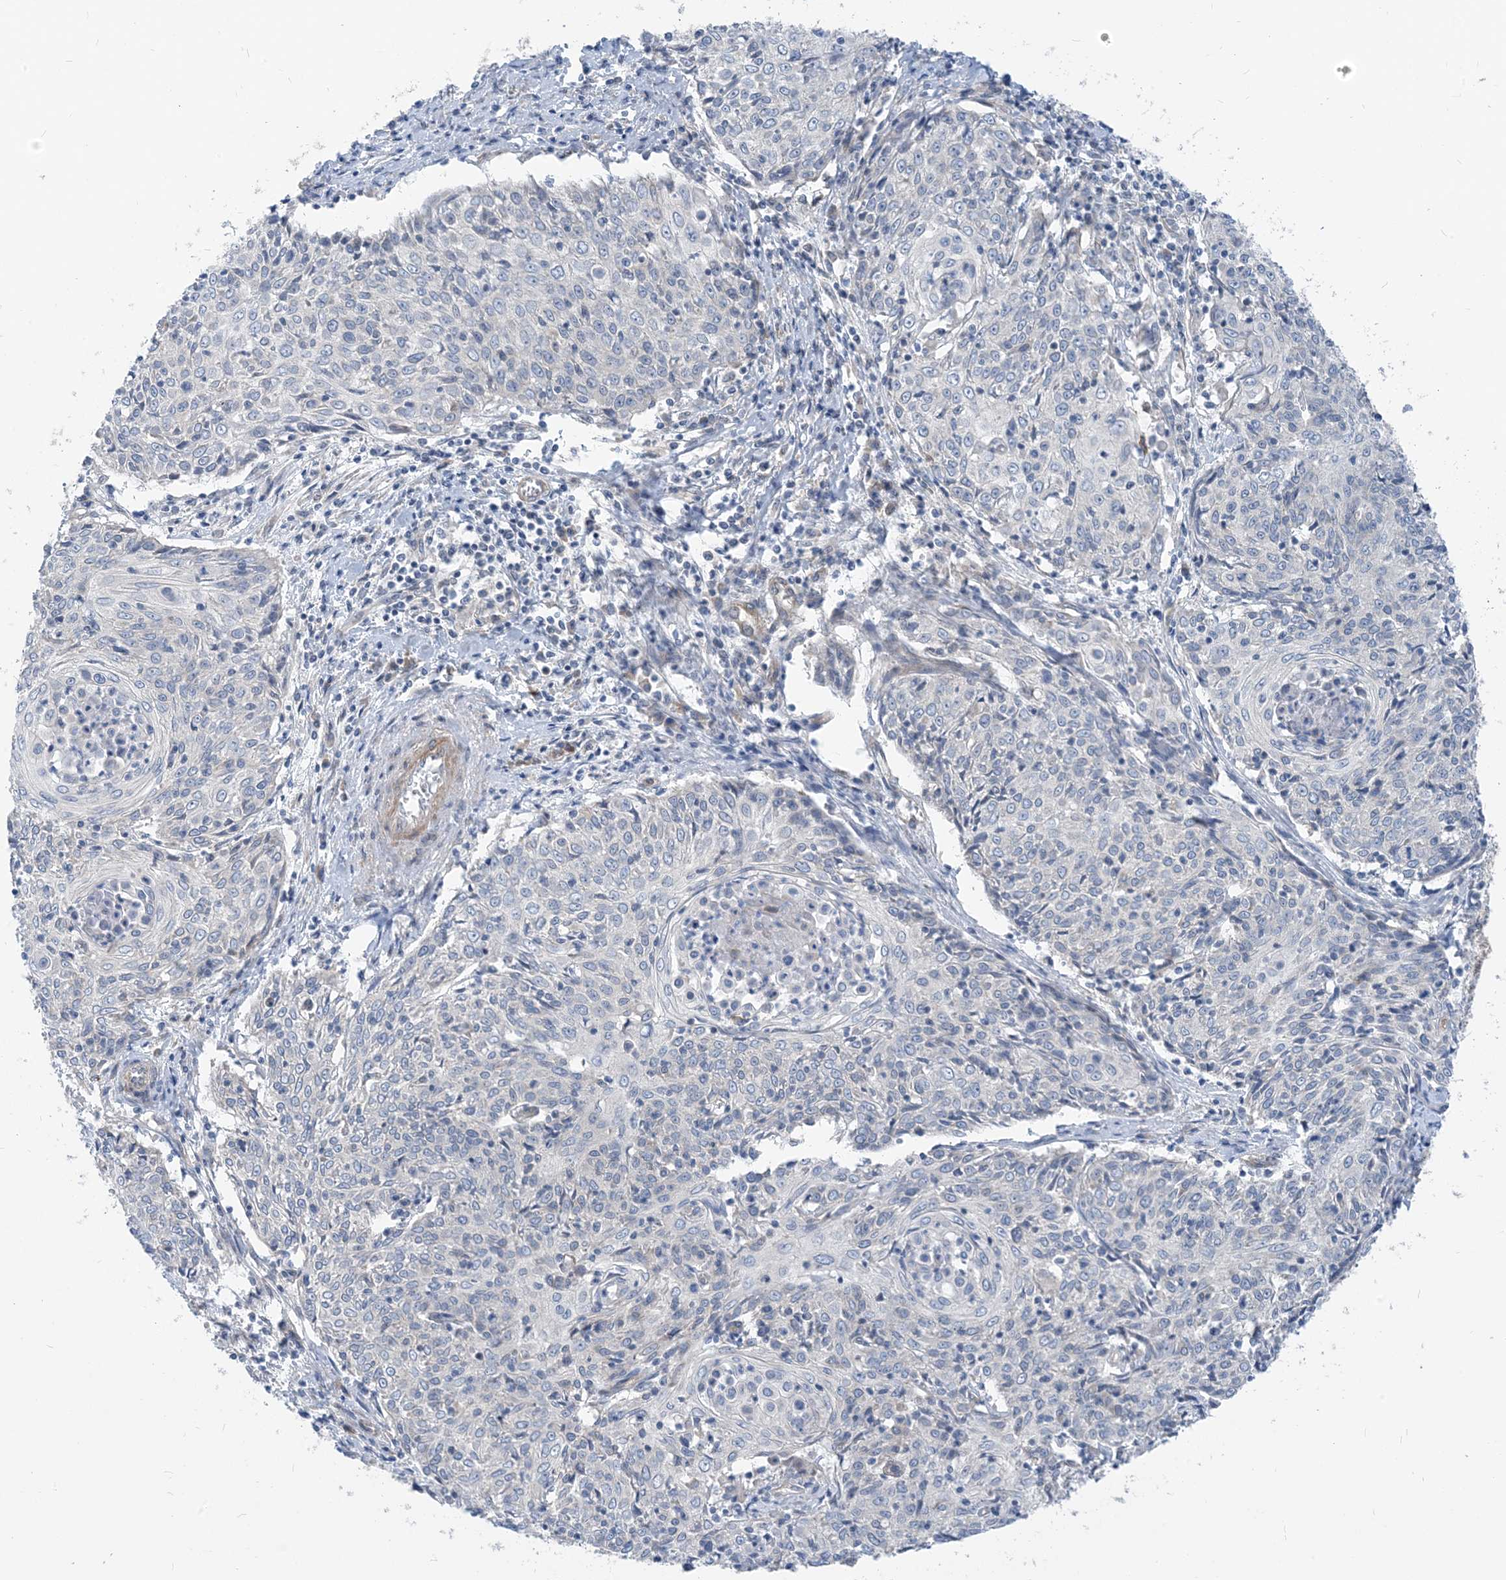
{"staining": {"intensity": "negative", "quantity": "none", "location": "none"}, "tissue": "cervical cancer", "cell_type": "Tumor cells", "image_type": "cancer", "snomed": [{"axis": "morphology", "description": "Squamous cell carcinoma, NOS"}, {"axis": "topography", "description": "Cervix"}], "caption": "The IHC image has no significant expression in tumor cells of cervical cancer (squamous cell carcinoma) tissue. (Stains: DAB (3,3'-diaminobenzidine) IHC with hematoxylin counter stain, Microscopy: brightfield microscopy at high magnification).", "gene": "PLEKHA3", "patient": {"sex": "female", "age": 48}}